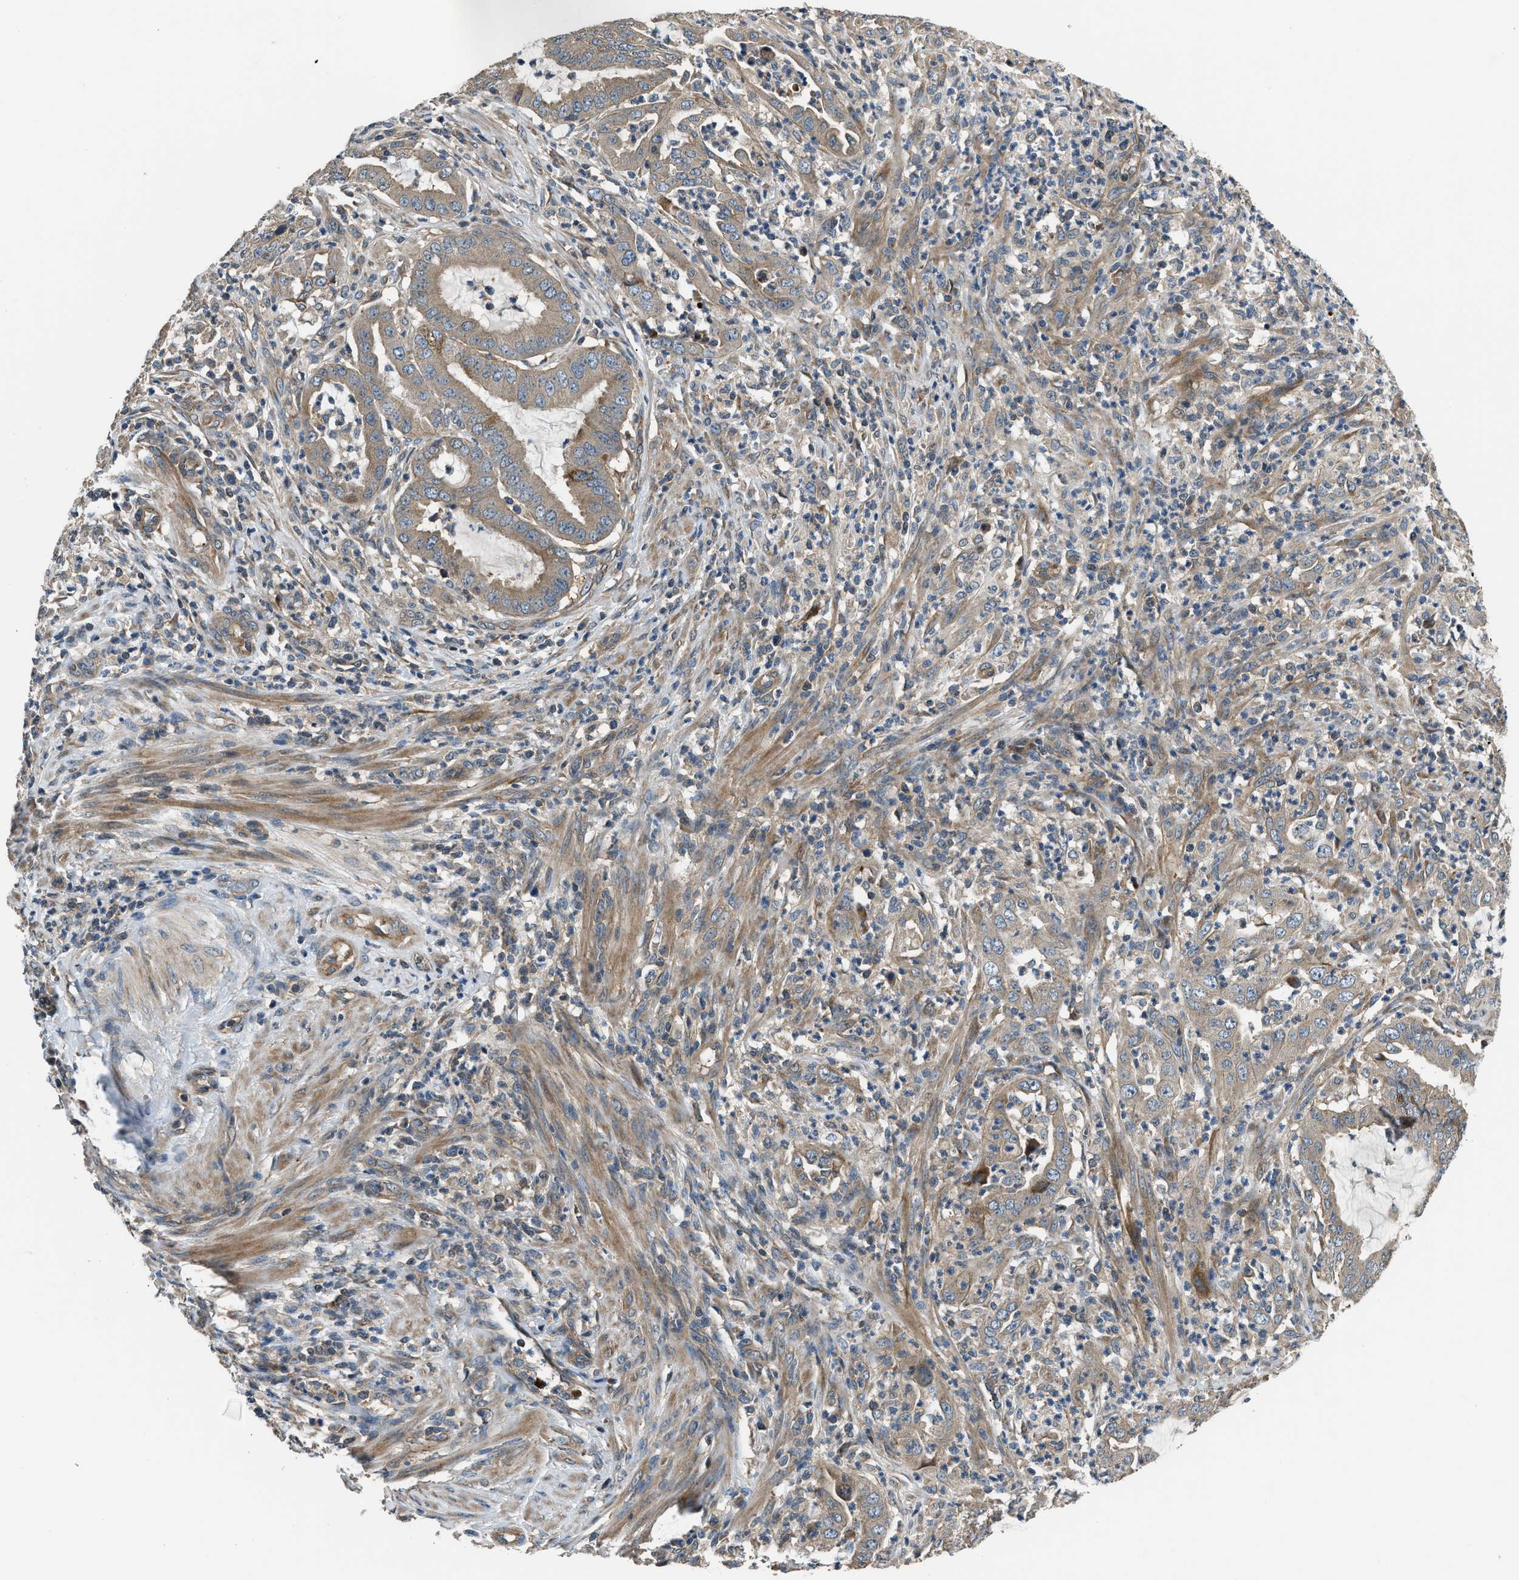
{"staining": {"intensity": "moderate", "quantity": ">75%", "location": "cytoplasmic/membranous"}, "tissue": "endometrial cancer", "cell_type": "Tumor cells", "image_type": "cancer", "snomed": [{"axis": "morphology", "description": "Adenocarcinoma, NOS"}, {"axis": "topography", "description": "Endometrium"}], "caption": "Protein expression by IHC demonstrates moderate cytoplasmic/membranous staining in about >75% of tumor cells in adenocarcinoma (endometrial).", "gene": "IL3RA", "patient": {"sex": "female", "age": 70}}